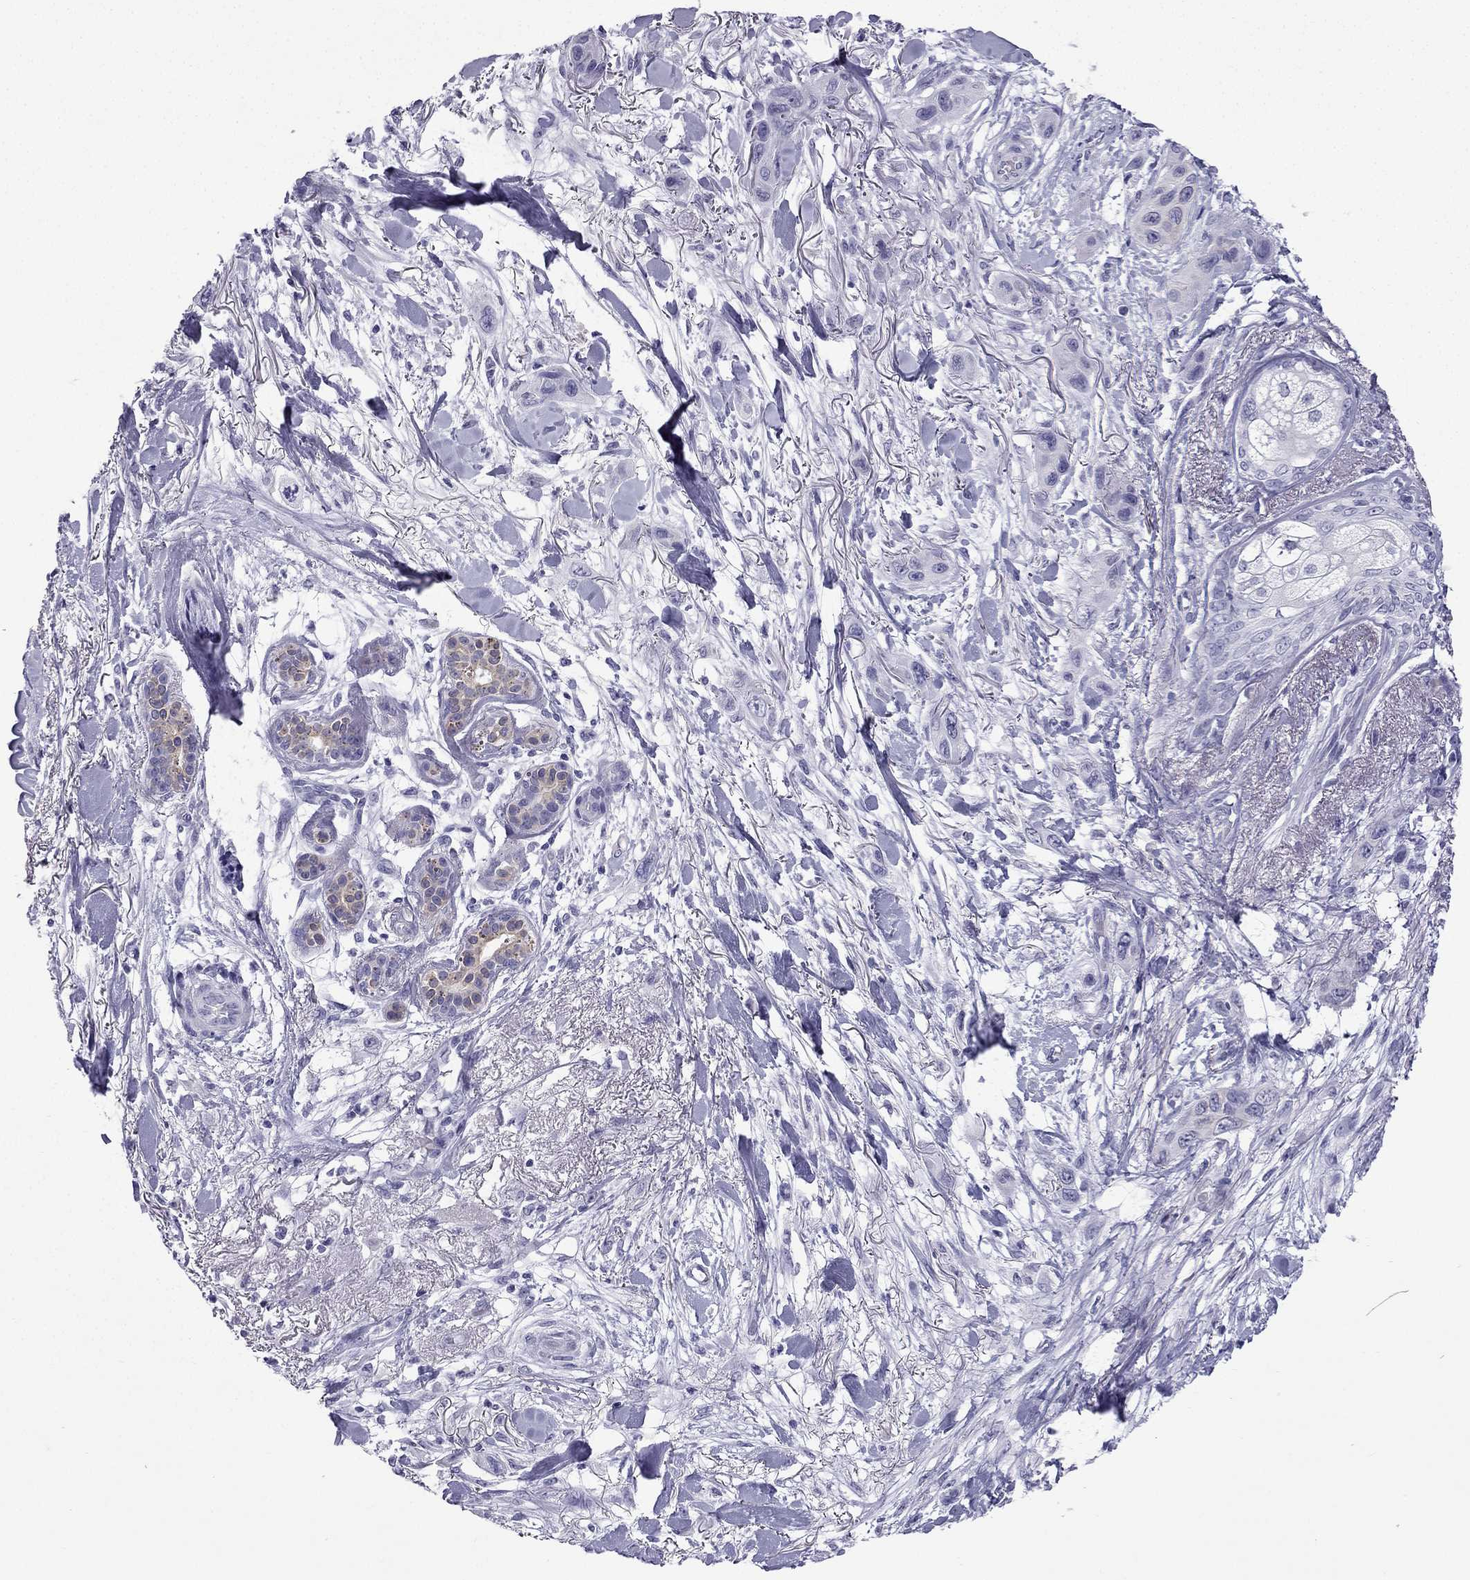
{"staining": {"intensity": "negative", "quantity": "none", "location": "none"}, "tissue": "skin cancer", "cell_type": "Tumor cells", "image_type": "cancer", "snomed": [{"axis": "morphology", "description": "Squamous cell carcinoma, NOS"}, {"axis": "topography", "description": "Skin"}], "caption": "Tumor cells show no significant positivity in skin cancer (squamous cell carcinoma).", "gene": "GJA8", "patient": {"sex": "male", "age": 79}}